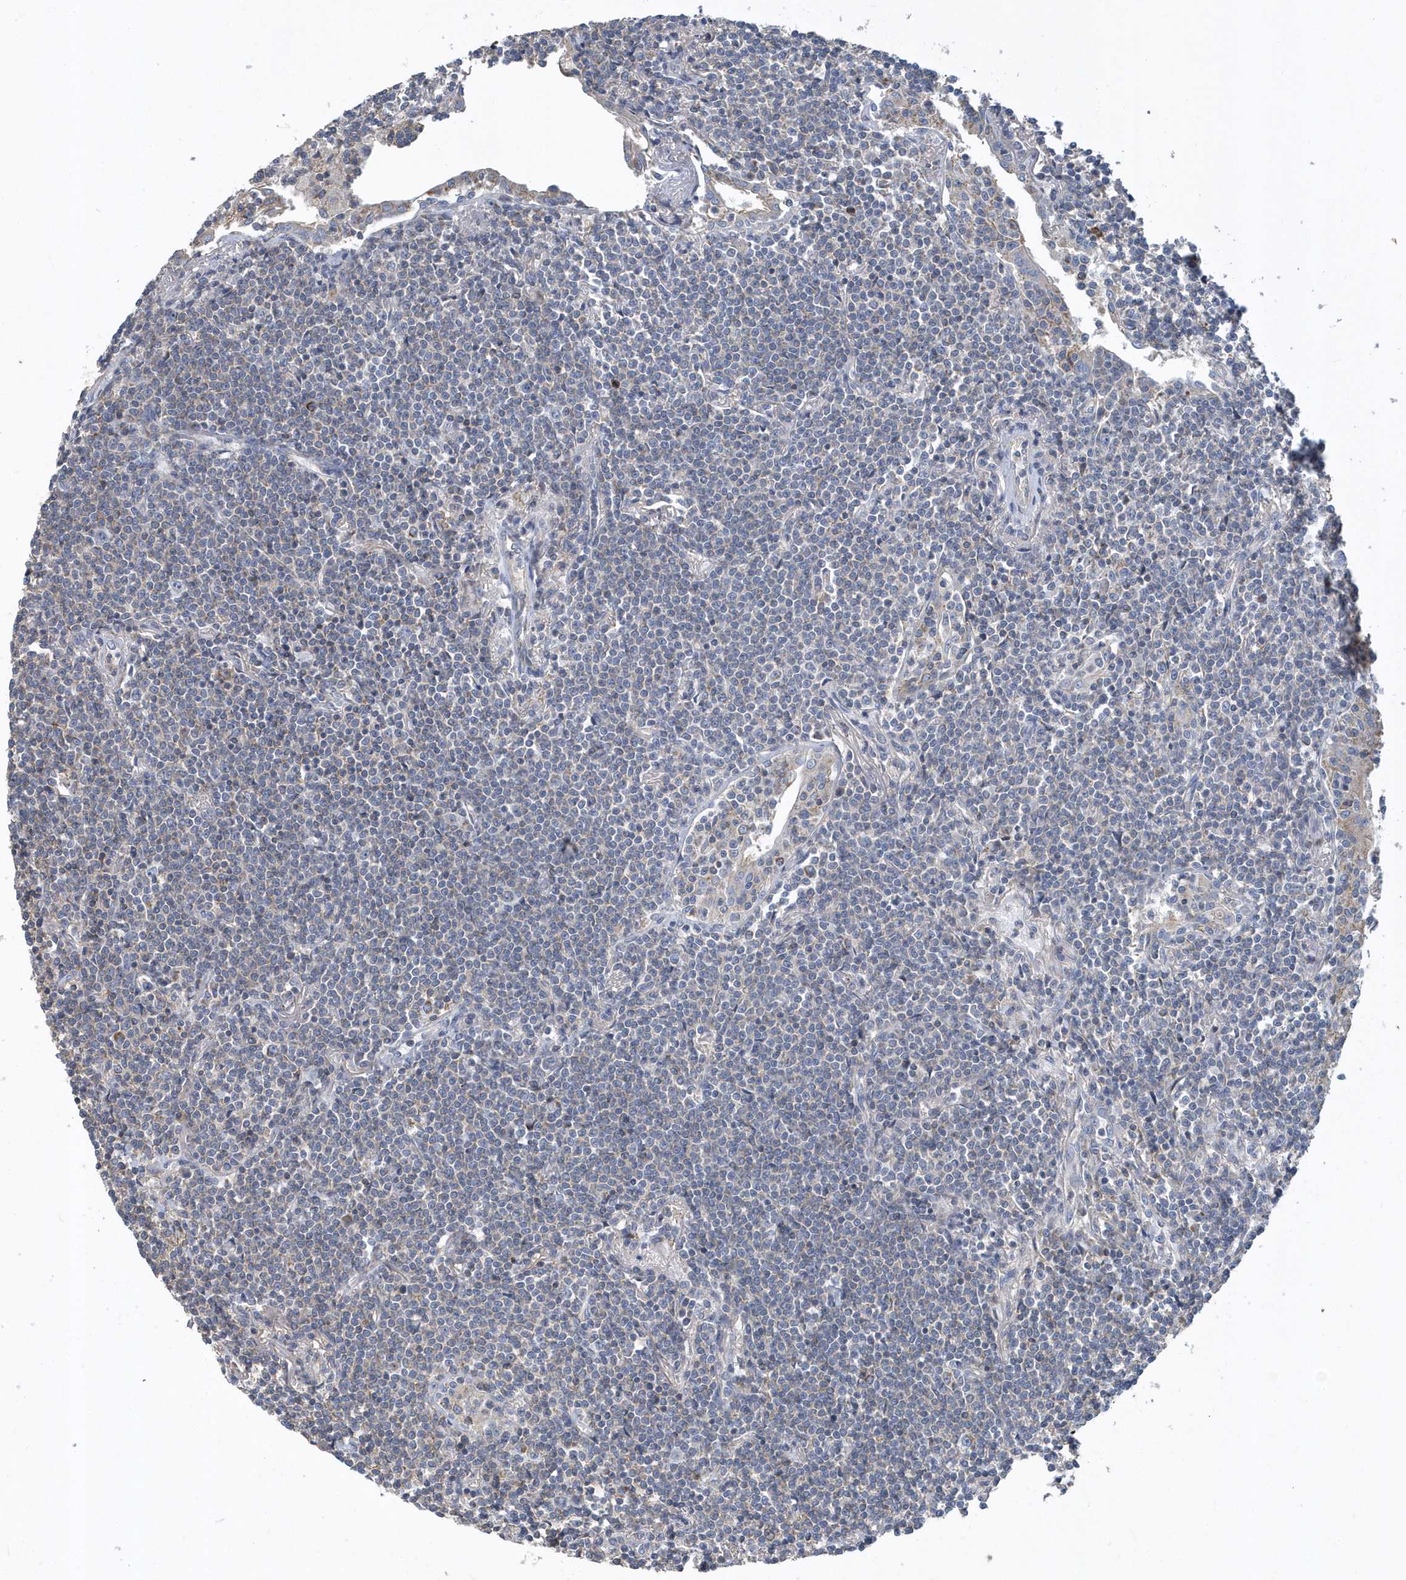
{"staining": {"intensity": "negative", "quantity": "none", "location": "none"}, "tissue": "lymphoma", "cell_type": "Tumor cells", "image_type": "cancer", "snomed": [{"axis": "morphology", "description": "Malignant lymphoma, non-Hodgkin's type, Low grade"}, {"axis": "topography", "description": "Lung"}], "caption": "The image shows no significant staining in tumor cells of low-grade malignant lymphoma, non-Hodgkin's type. (DAB immunohistochemistry (IHC) visualized using brightfield microscopy, high magnification).", "gene": "TRAIP", "patient": {"sex": "female", "age": 71}}